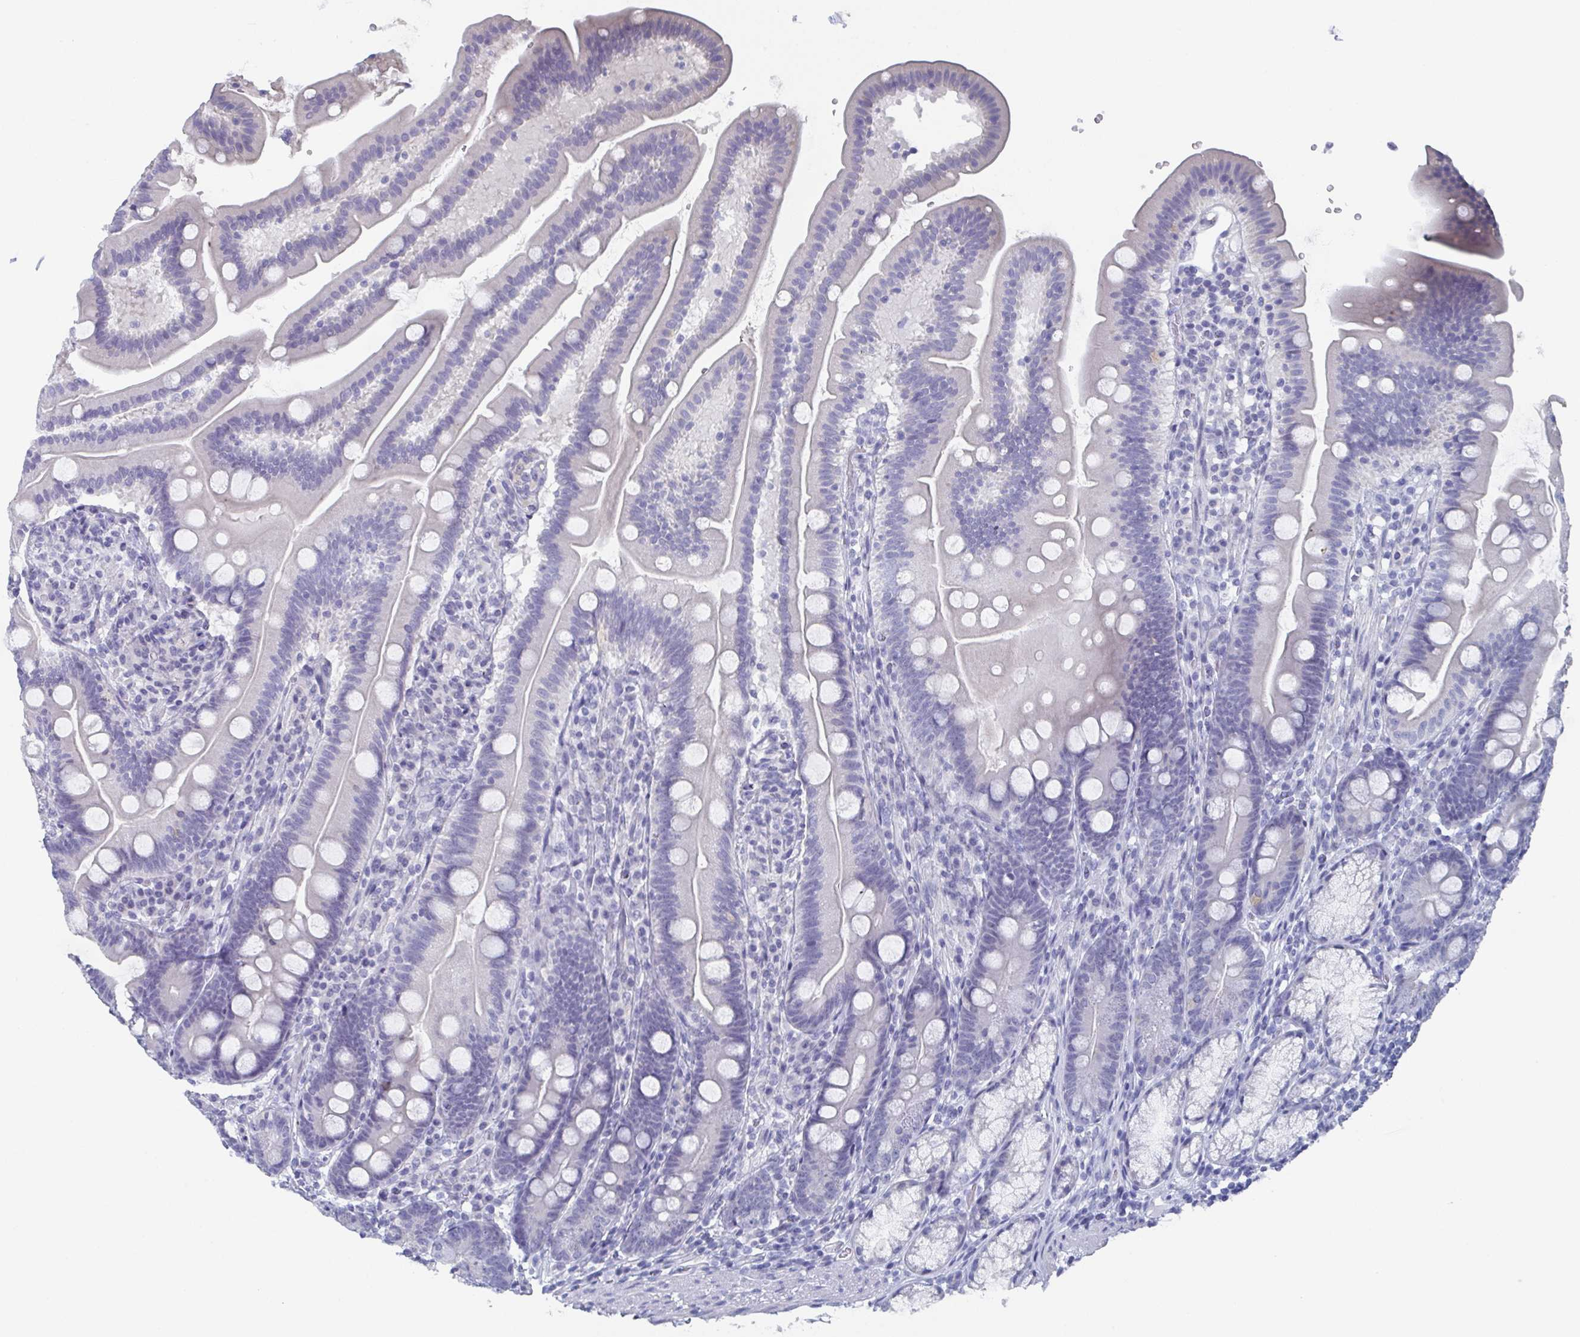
{"staining": {"intensity": "negative", "quantity": "none", "location": "none"}, "tissue": "duodenum", "cell_type": "Glandular cells", "image_type": "normal", "snomed": [{"axis": "morphology", "description": "Normal tissue, NOS"}, {"axis": "topography", "description": "Duodenum"}], "caption": "Duodenum was stained to show a protein in brown. There is no significant expression in glandular cells. The staining was performed using DAB (3,3'-diaminobenzidine) to visualize the protein expression in brown, while the nuclei were stained in blue with hematoxylin (Magnification: 20x).", "gene": "DYDC2", "patient": {"sex": "female", "age": 67}}